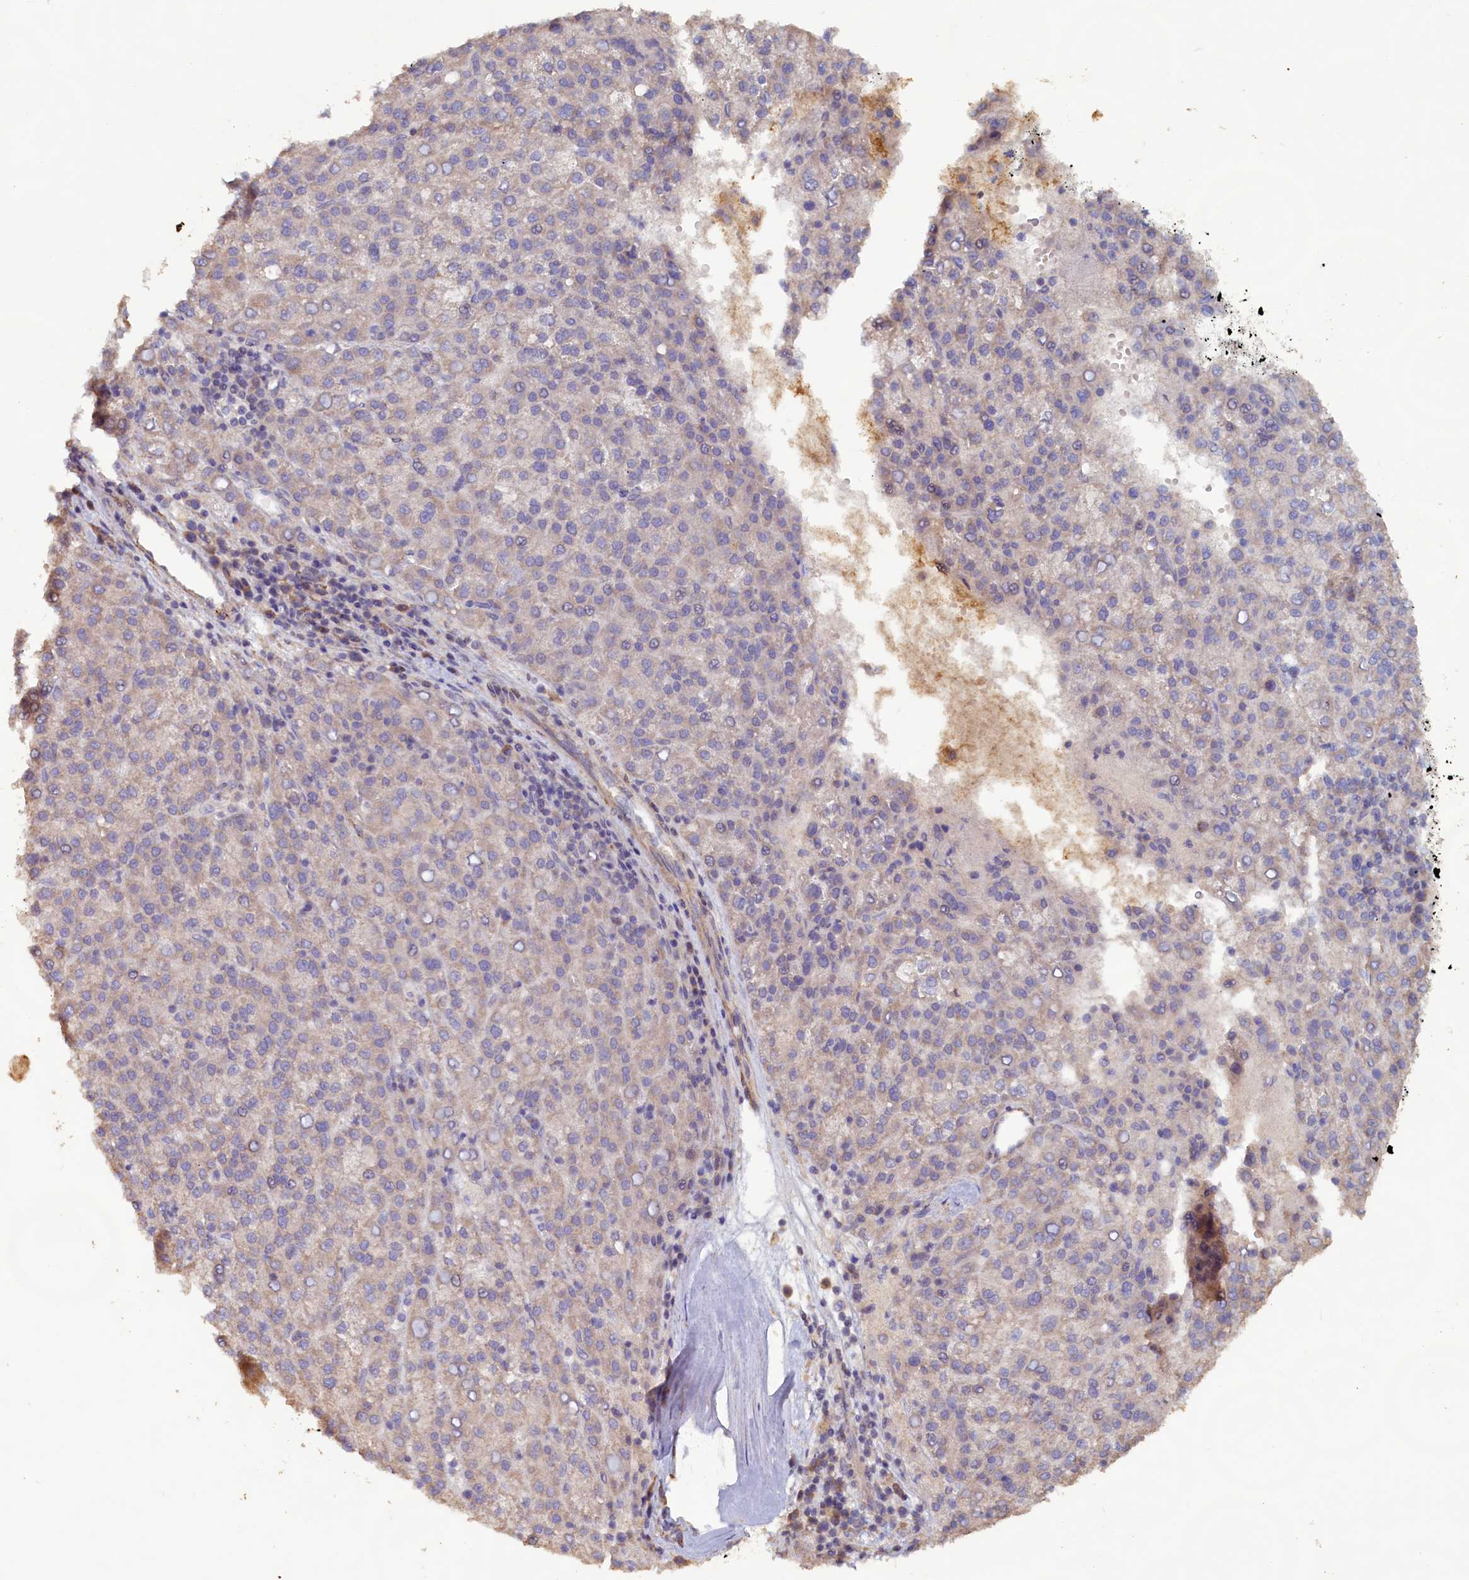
{"staining": {"intensity": "negative", "quantity": "none", "location": "none"}, "tissue": "liver cancer", "cell_type": "Tumor cells", "image_type": "cancer", "snomed": [{"axis": "morphology", "description": "Carcinoma, Hepatocellular, NOS"}, {"axis": "topography", "description": "Liver"}], "caption": "High magnification brightfield microscopy of hepatocellular carcinoma (liver) stained with DAB (3,3'-diaminobenzidine) (brown) and counterstained with hematoxylin (blue): tumor cells show no significant positivity. The staining is performed using DAB (3,3'-diaminobenzidine) brown chromogen with nuclei counter-stained in using hematoxylin.", "gene": "FUNDC1", "patient": {"sex": "female", "age": 58}}